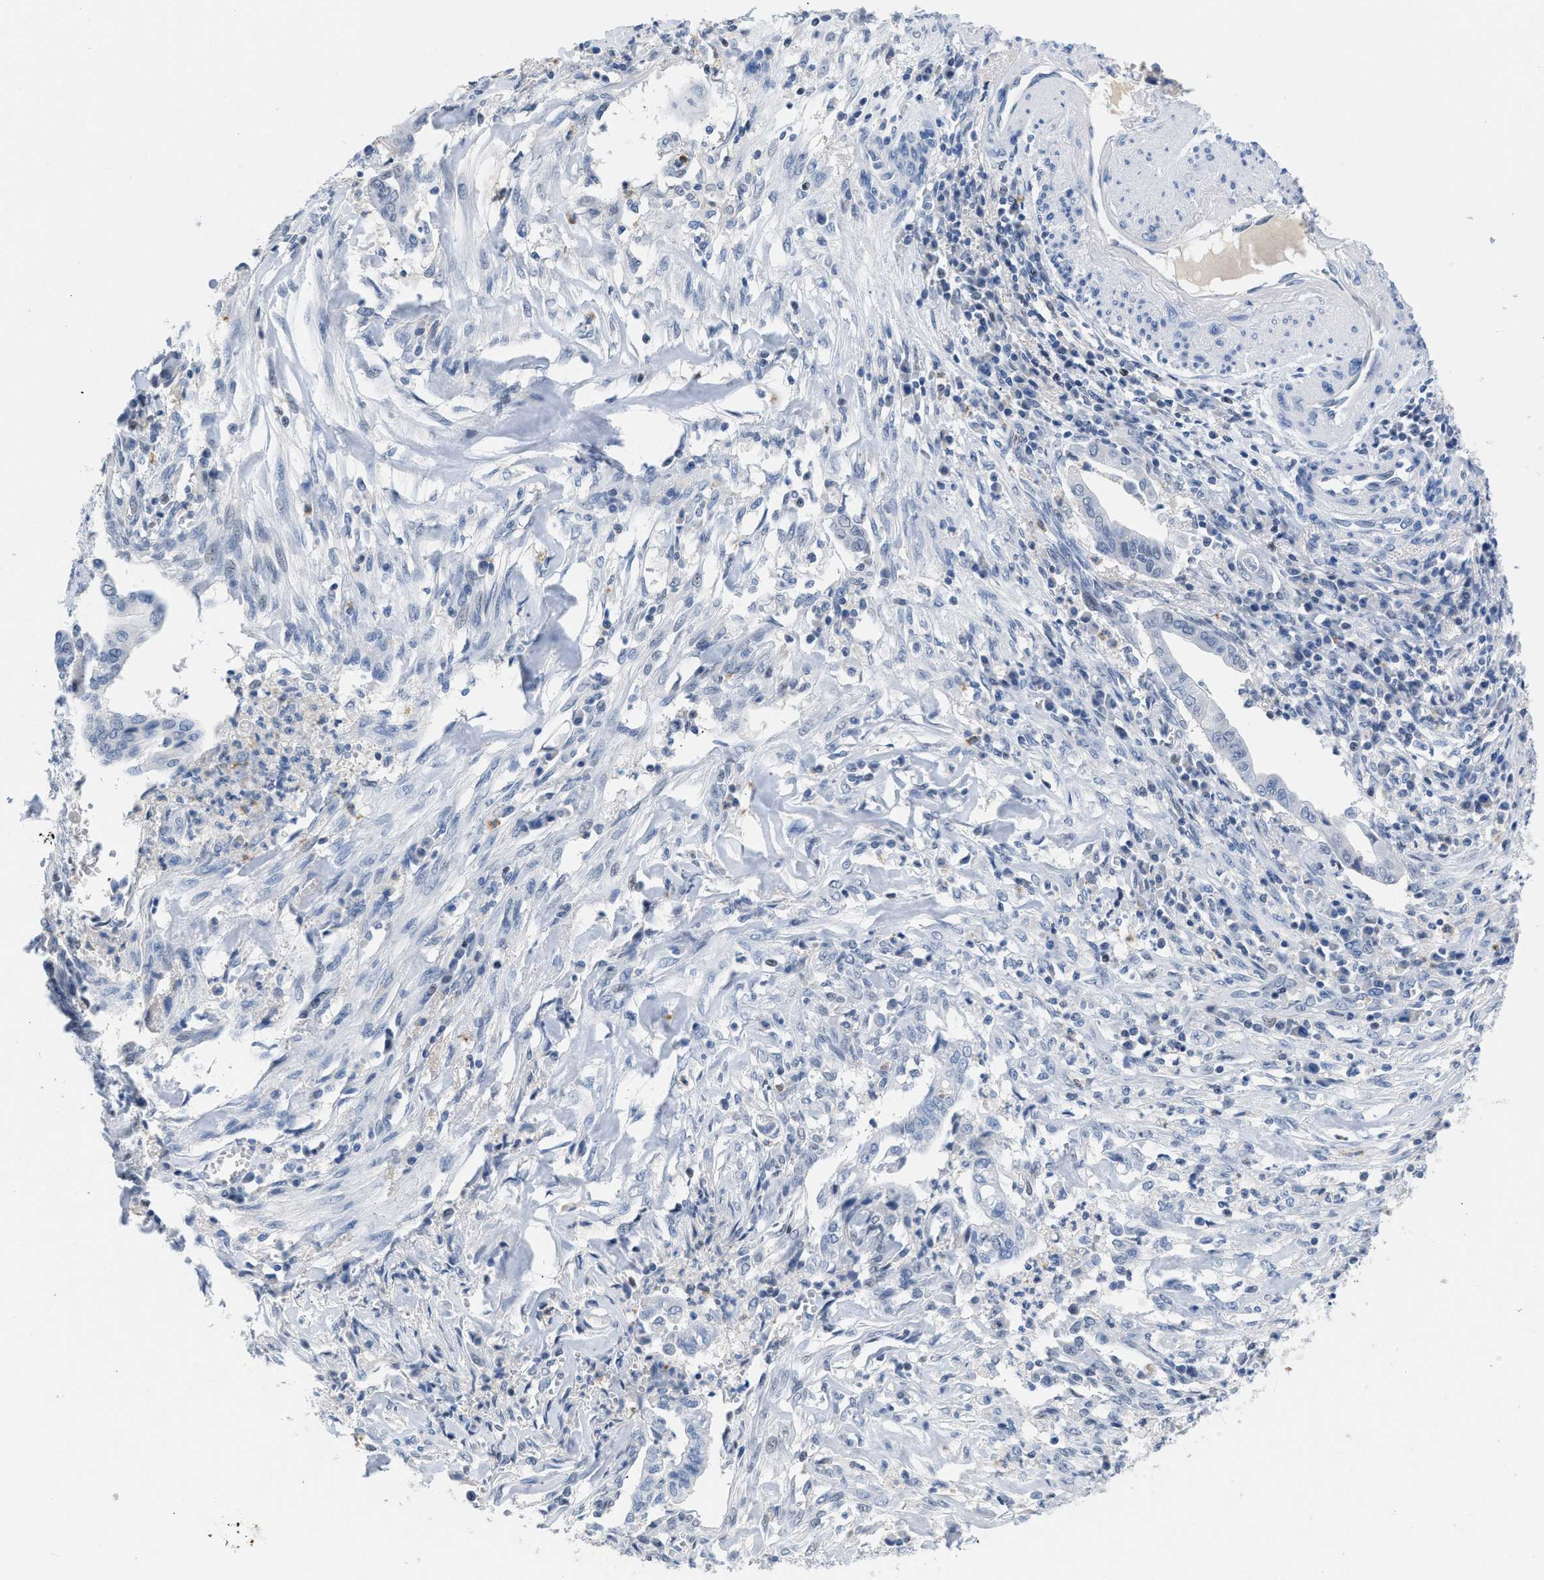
{"staining": {"intensity": "negative", "quantity": "none", "location": "none"}, "tissue": "cervical cancer", "cell_type": "Tumor cells", "image_type": "cancer", "snomed": [{"axis": "morphology", "description": "Adenocarcinoma, NOS"}, {"axis": "topography", "description": "Cervix"}], "caption": "Immunohistochemistry (IHC) micrograph of neoplastic tissue: human cervical adenocarcinoma stained with DAB (3,3'-diaminobenzidine) reveals no significant protein positivity in tumor cells.", "gene": "BOLL", "patient": {"sex": "female", "age": 44}}